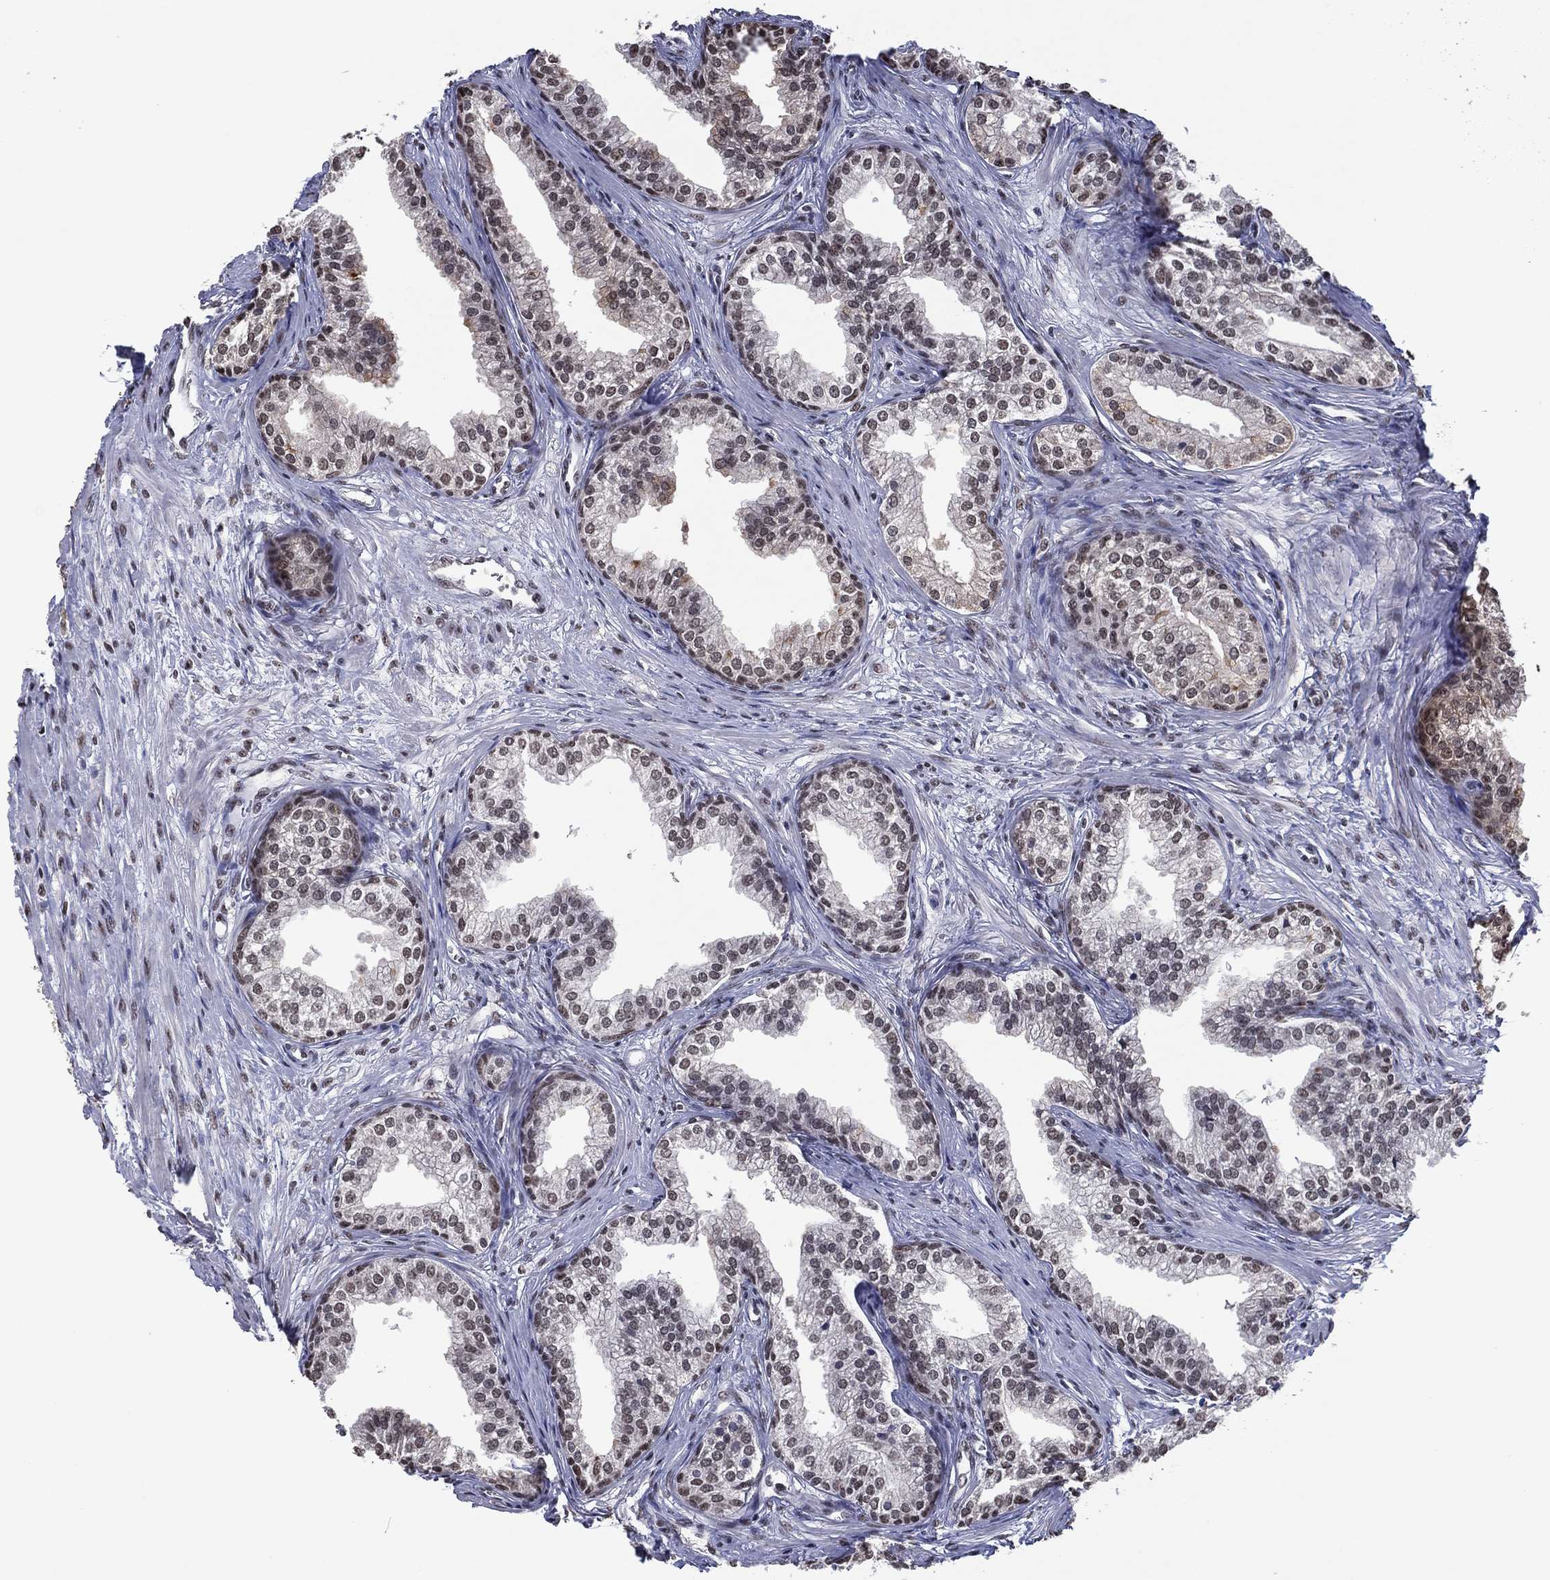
{"staining": {"intensity": "moderate", "quantity": ">75%", "location": "cytoplasmic/membranous,nuclear"}, "tissue": "prostate", "cell_type": "Glandular cells", "image_type": "normal", "snomed": [{"axis": "morphology", "description": "Normal tissue, NOS"}, {"axis": "topography", "description": "Prostate"}], "caption": "A high-resolution photomicrograph shows IHC staining of unremarkable prostate, which demonstrates moderate cytoplasmic/membranous,nuclear positivity in about >75% of glandular cells.", "gene": "ZBTB42", "patient": {"sex": "male", "age": 65}}